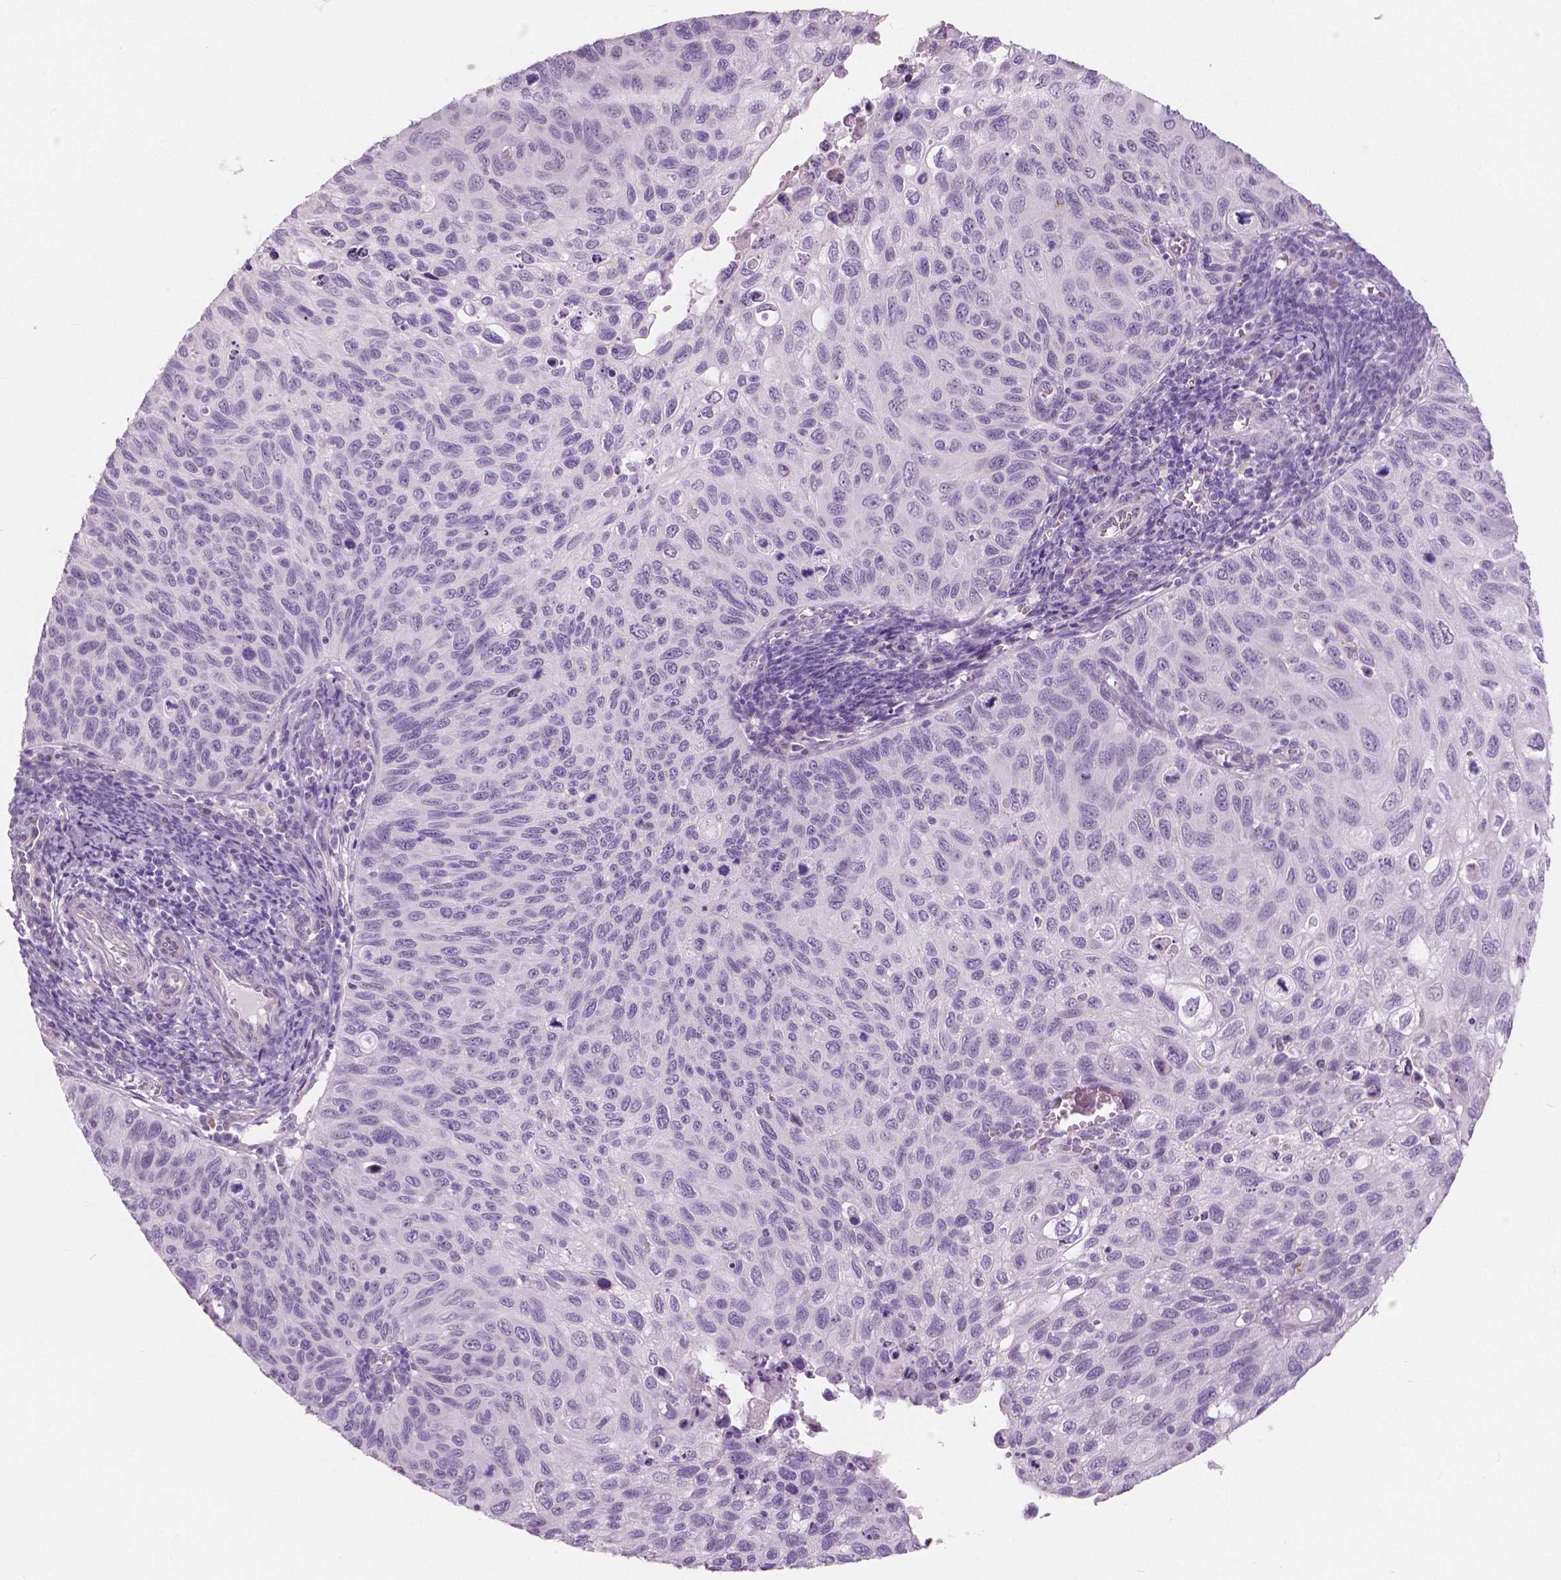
{"staining": {"intensity": "negative", "quantity": "none", "location": "none"}, "tissue": "cervical cancer", "cell_type": "Tumor cells", "image_type": "cancer", "snomed": [{"axis": "morphology", "description": "Squamous cell carcinoma, NOS"}, {"axis": "topography", "description": "Cervix"}], "caption": "This is an immunohistochemistry (IHC) image of squamous cell carcinoma (cervical). There is no staining in tumor cells.", "gene": "A4GNT", "patient": {"sex": "female", "age": 70}}